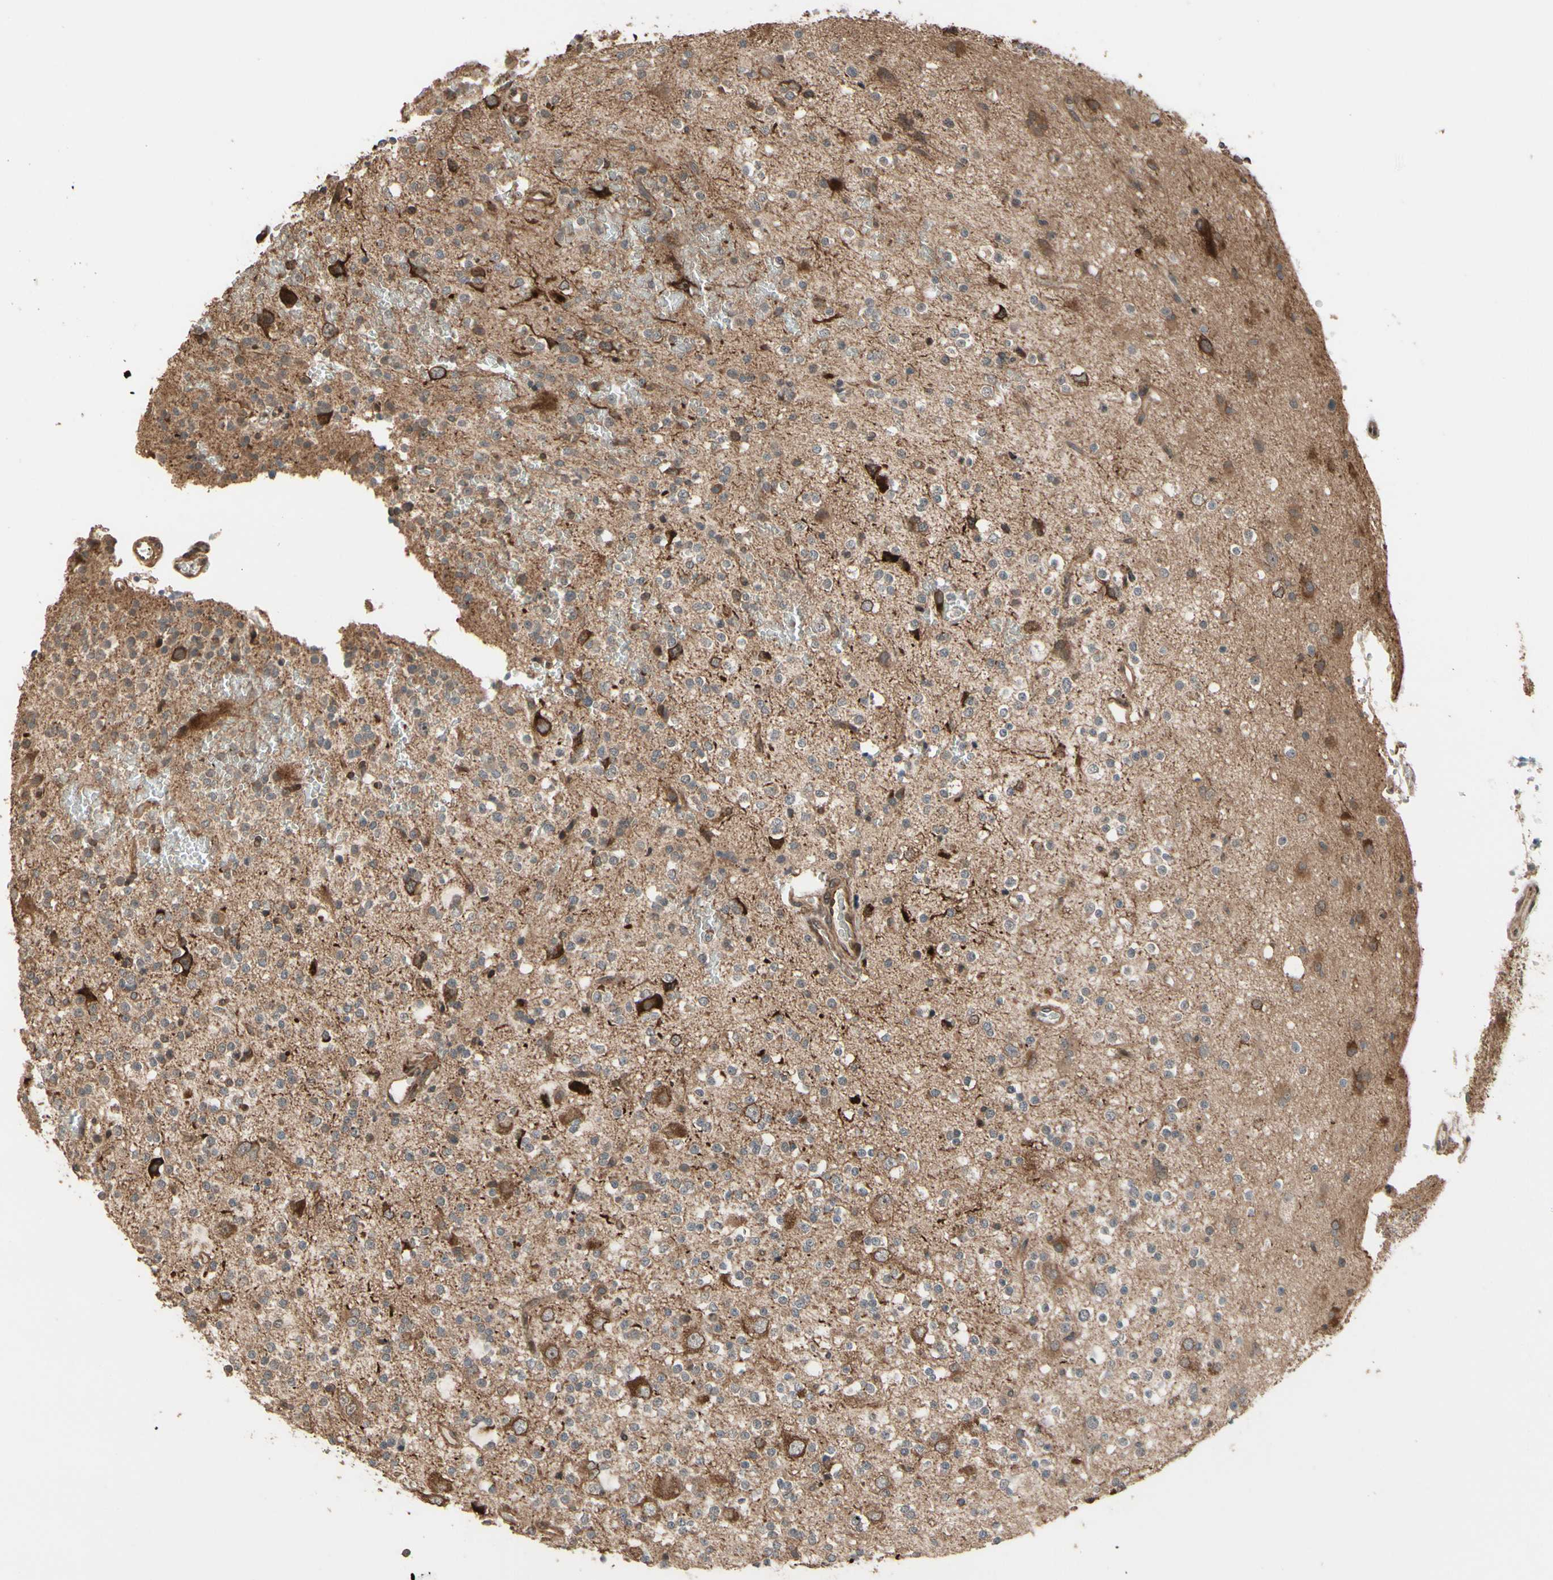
{"staining": {"intensity": "weak", "quantity": "25%-75%", "location": "cytoplasmic/membranous"}, "tissue": "glioma", "cell_type": "Tumor cells", "image_type": "cancer", "snomed": [{"axis": "morphology", "description": "Glioma, malignant, High grade"}, {"axis": "topography", "description": "Brain"}], "caption": "Immunohistochemistry (DAB) staining of human glioma shows weak cytoplasmic/membranous protein staining in about 25%-75% of tumor cells.", "gene": "CSF1R", "patient": {"sex": "male", "age": 47}}